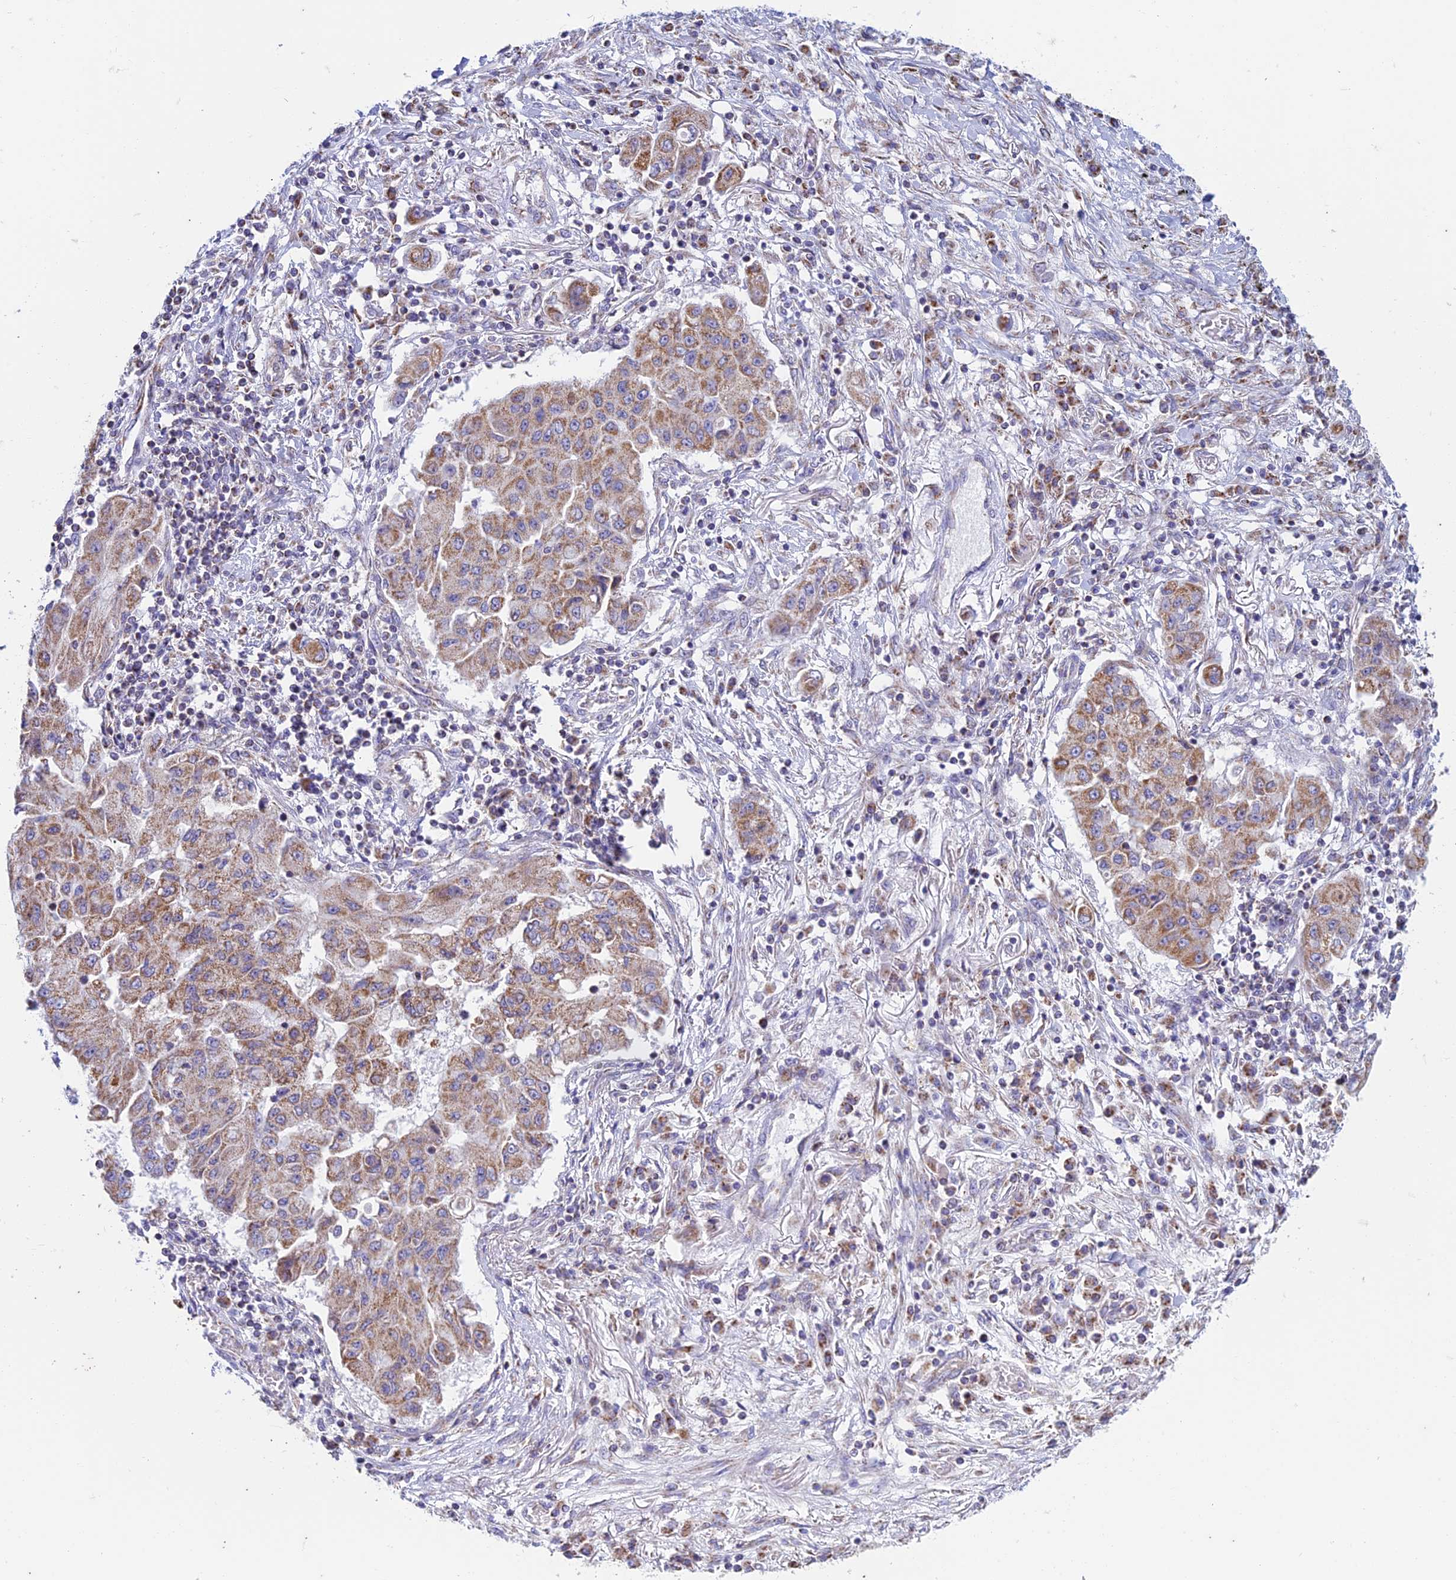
{"staining": {"intensity": "moderate", "quantity": ">75%", "location": "cytoplasmic/membranous"}, "tissue": "lung cancer", "cell_type": "Tumor cells", "image_type": "cancer", "snomed": [{"axis": "morphology", "description": "Squamous cell carcinoma, NOS"}, {"axis": "topography", "description": "Lung"}], "caption": "Lung cancer stained with a protein marker reveals moderate staining in tumor cells.", "gene": "ZNF181", "patient": {"sex": "male", "age": 74}}